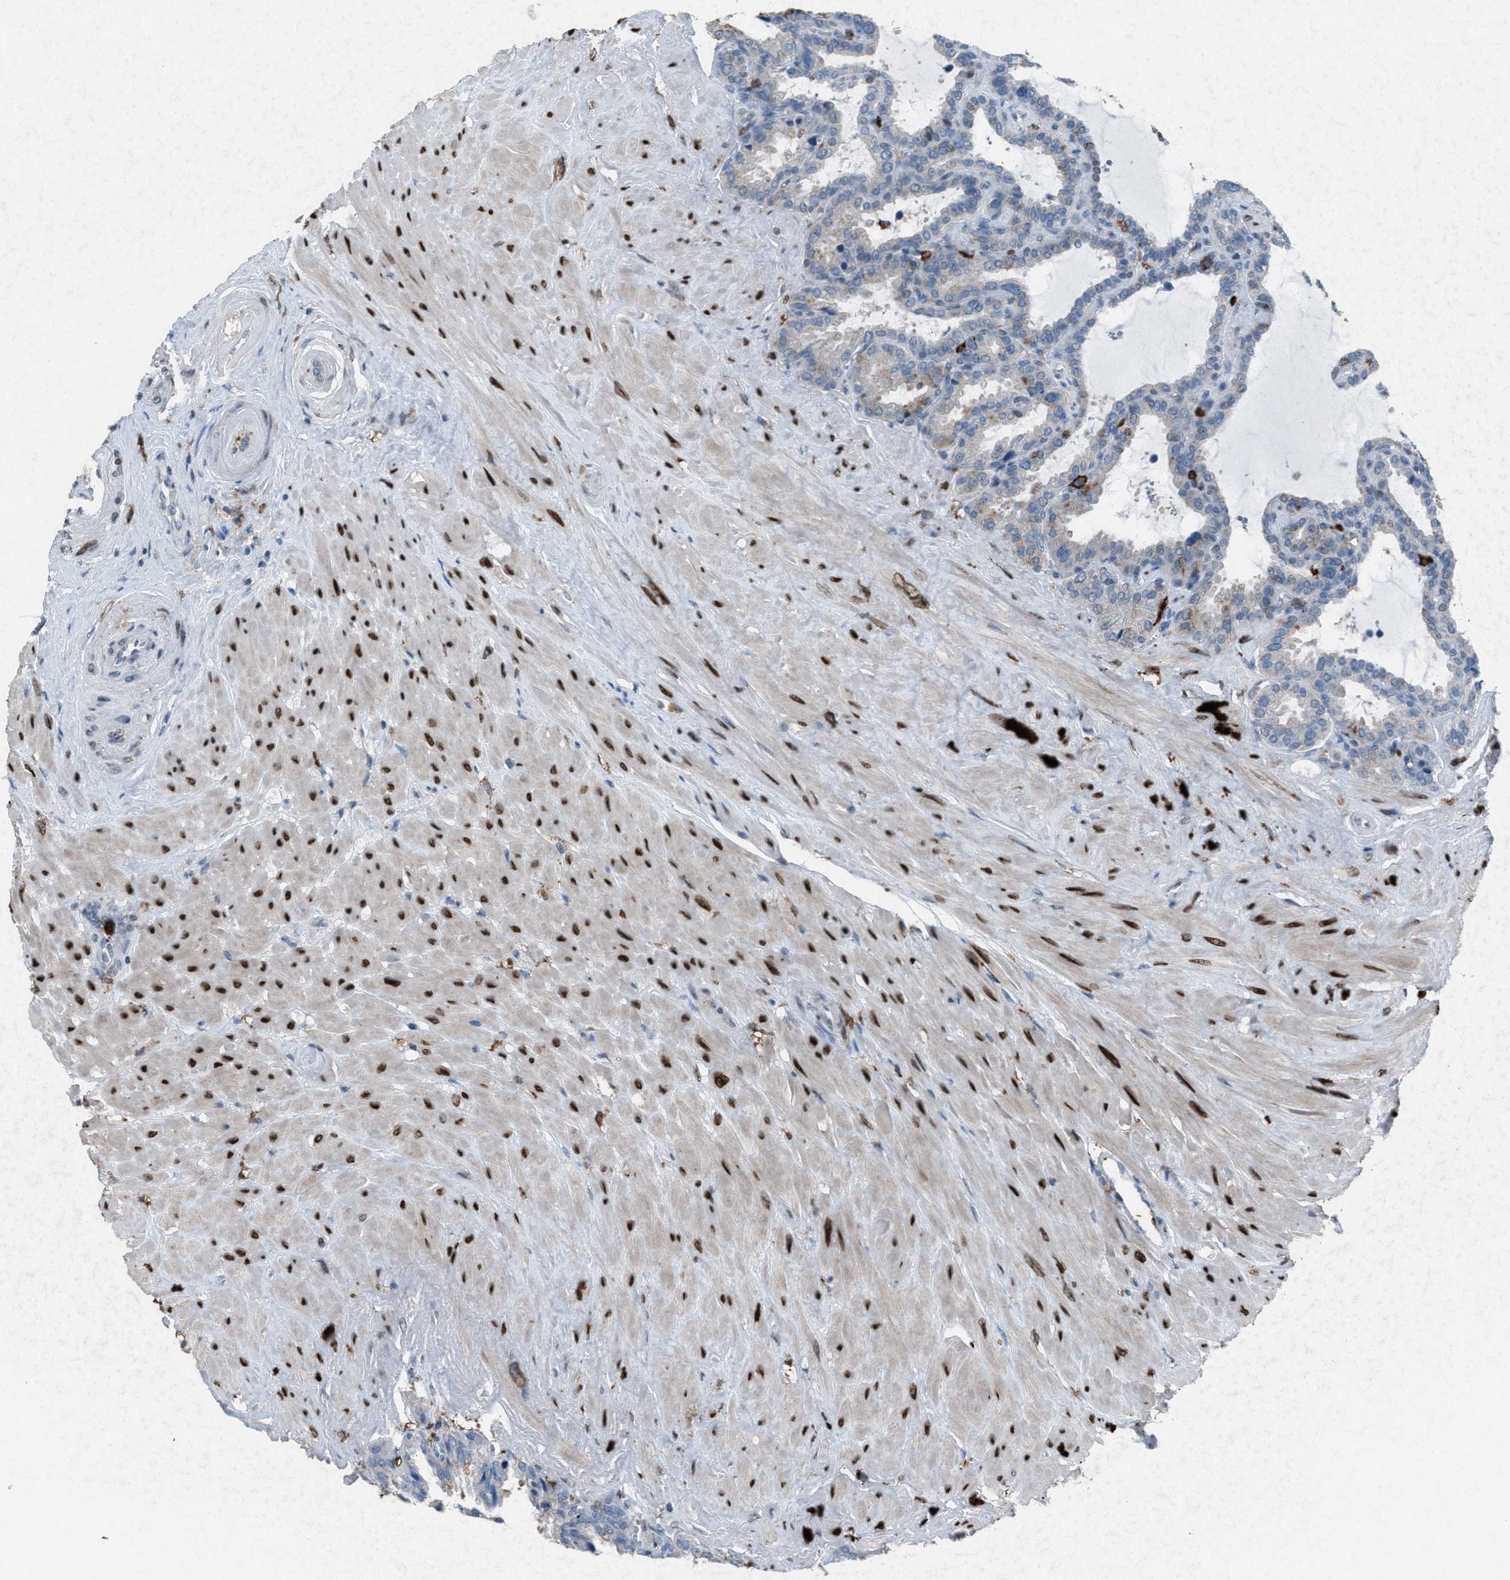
{"staining": {"intensity": "weak", "quantity": "<25%", "location": "cytoplasmic/membranous"}, "tissue": "seminal vesicle", "cell_type": "Glandular cells", "image_type": "normal", "snomed": [{"axis": "morphology", "description": "Normal tissue, NOS"}, {"axis": "topography", "description": "Seminal veicle"}], "caption": "High magnification brightfield microscopy of unremarkable seminal vesicle stained with DAB (3,3'-diaminobenzidine) (brown) and counterstained with hematoxylin (blue): glandular cells show no significant positivity. The staining was performed using DAB to visualize the protein expression in brown, while the nuclei were stained in blue with hematoxylin (Magnification: 20x).", "gene": "FCER1G", "patient": {"sex": "male", "age": 46}}